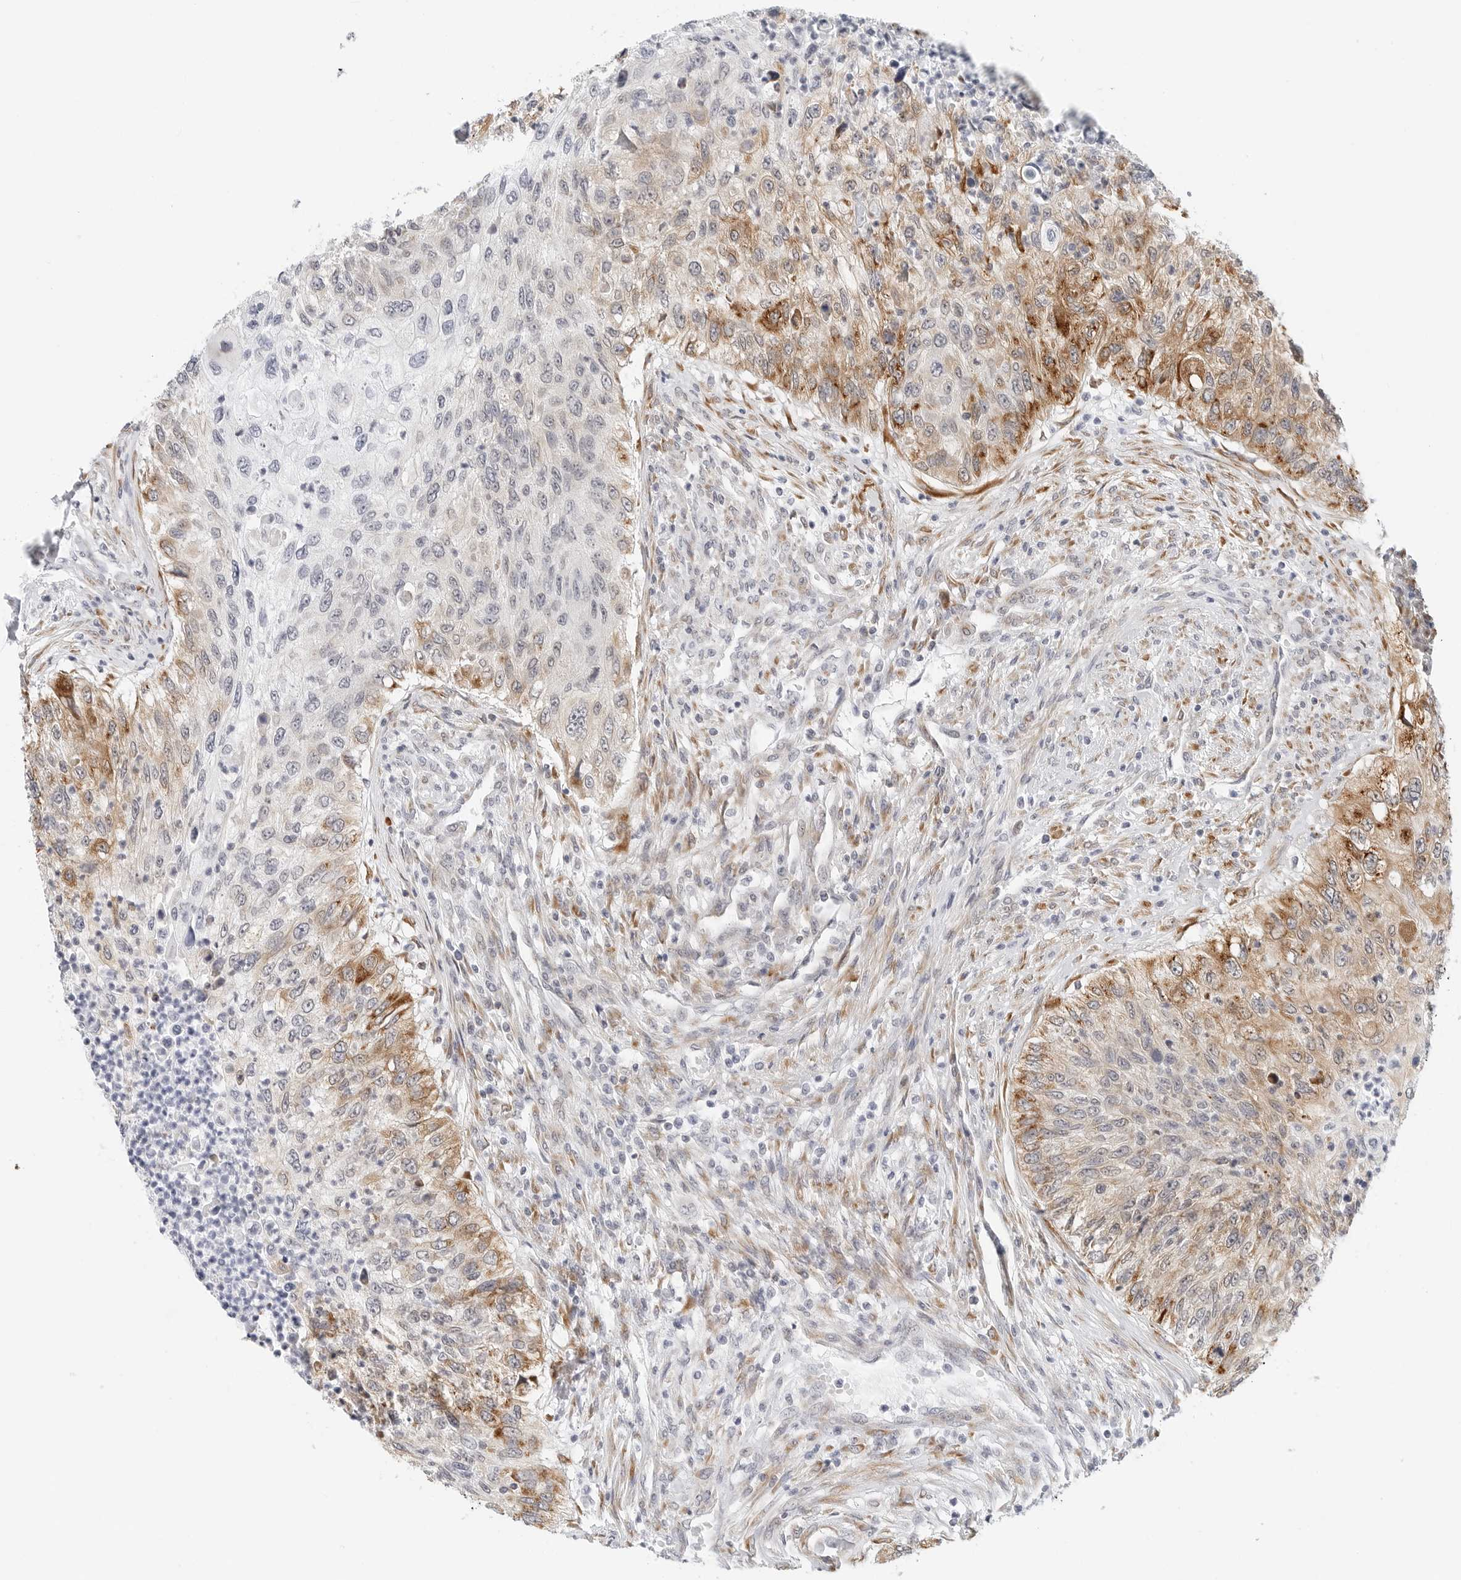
{"staining": {"intensity": "moderate", "quantity": "25%-75%", "location": "cytoplasmic/membranous"}, "tissue": "urothelial cancer", "cell_type": "Tumor cells", "image_type": "cancer", "snomed": [{"axis": "morphology", "description": "Urothelial carcinoma, High grade"}, {"axis": "topography", "description": "Urinary bladder"}], "caption": "Urothelial carcinoma (high-grade) stained with a brown dye shows moderate cytoplasmic/membranous positive expression in approximately 25%-75% of tumor cells.", "gene": "TSEN2", "patient": {"sex": "female", "age": 60}}